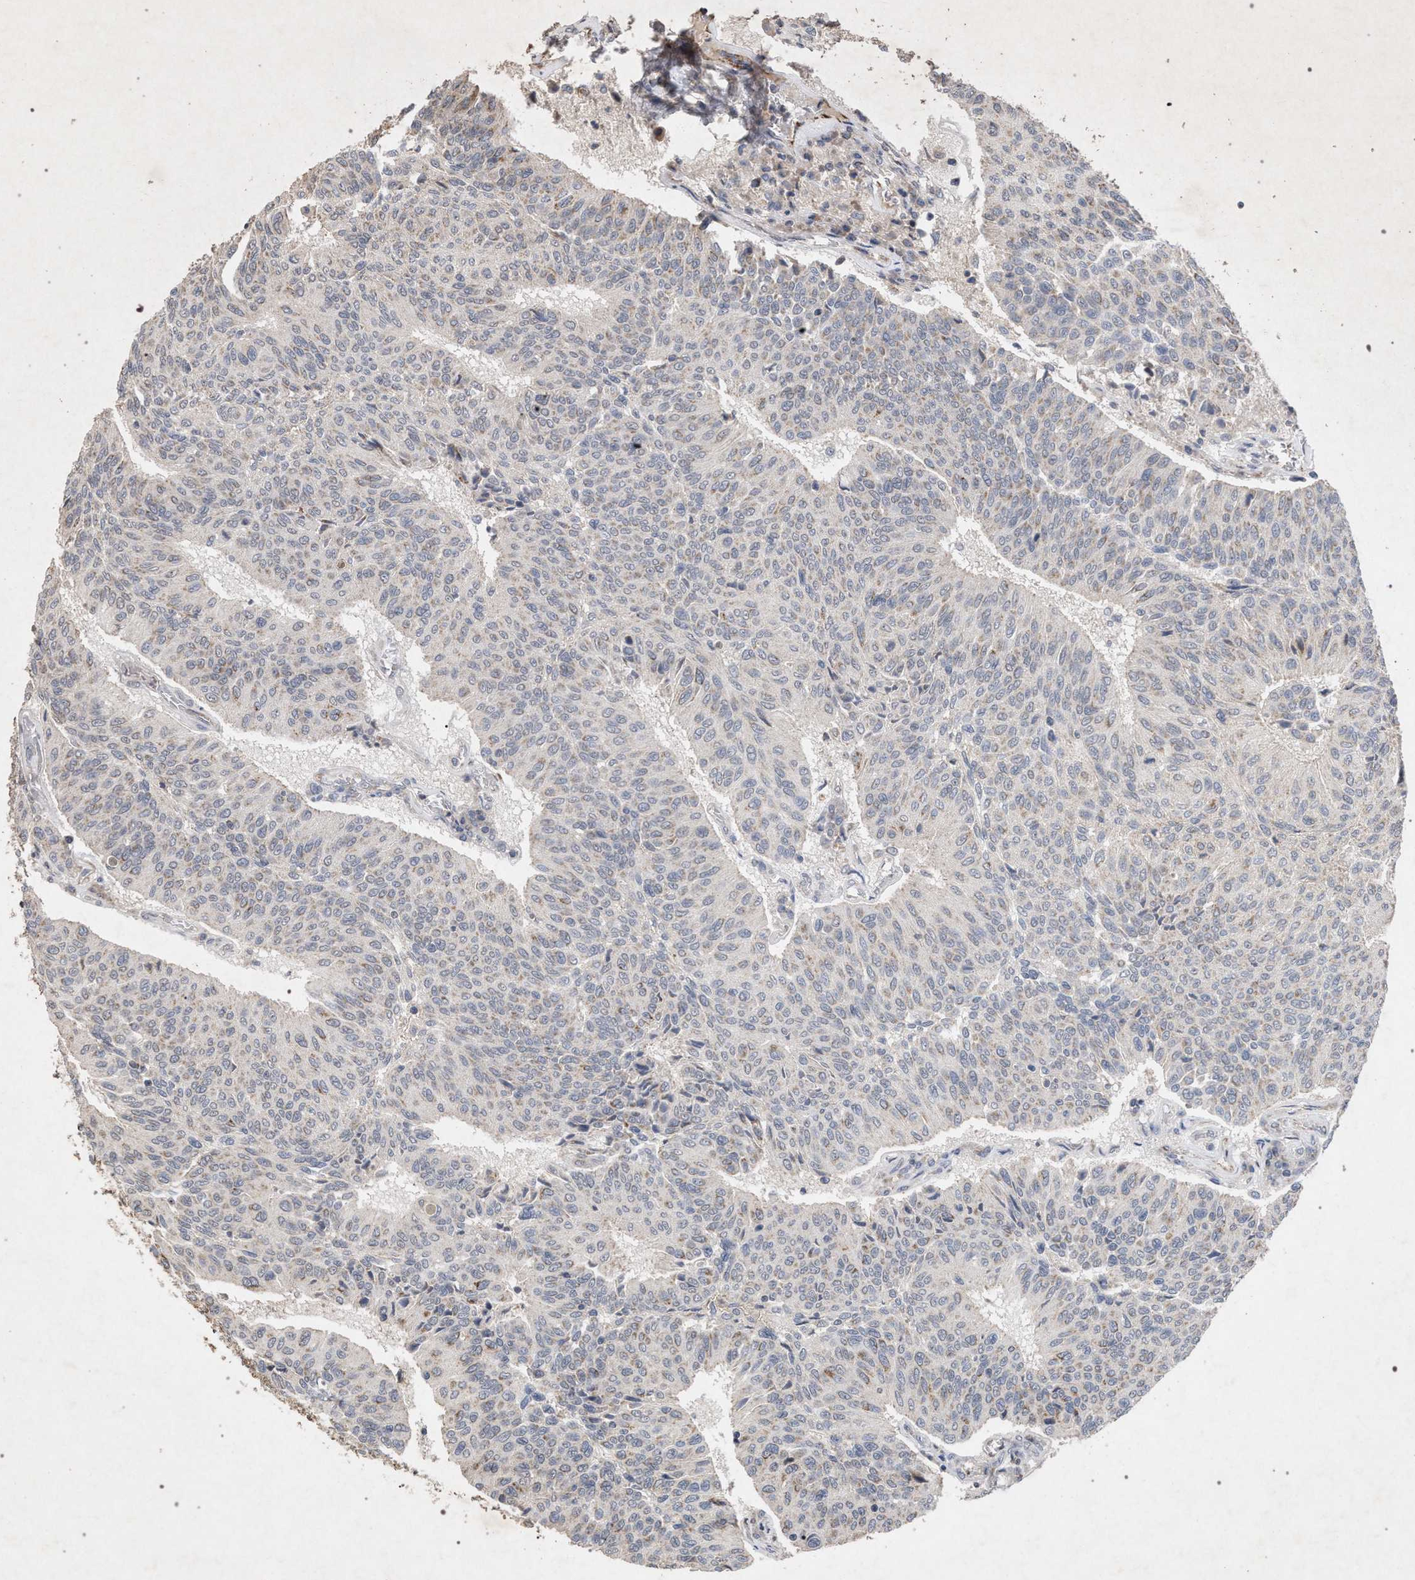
{"staining": {"intensity": "weak", "quantity": "<25%", "location": "cytoplasmic/membranous"}, "tissue": "urothelial cancer", "cell_type": "Tumor cells", "image_type": "cancer", "snomed": [{"axis": "morphology", "description": "Urothelial carcinoma, High grade"}, {"axis": "topography", "description": "Urinary bladder"}], "caption": "Immunohistochemistry micrograph of human urothelial carcinoma (high-grade) stained for a protein (brown), which displays no staining in tumor cells. (DAB (3,3'-diaminobenzidine) IHC, high magnification).", "gene": "PKD2L1", "patient": {"sex": "male", "age": 66}}